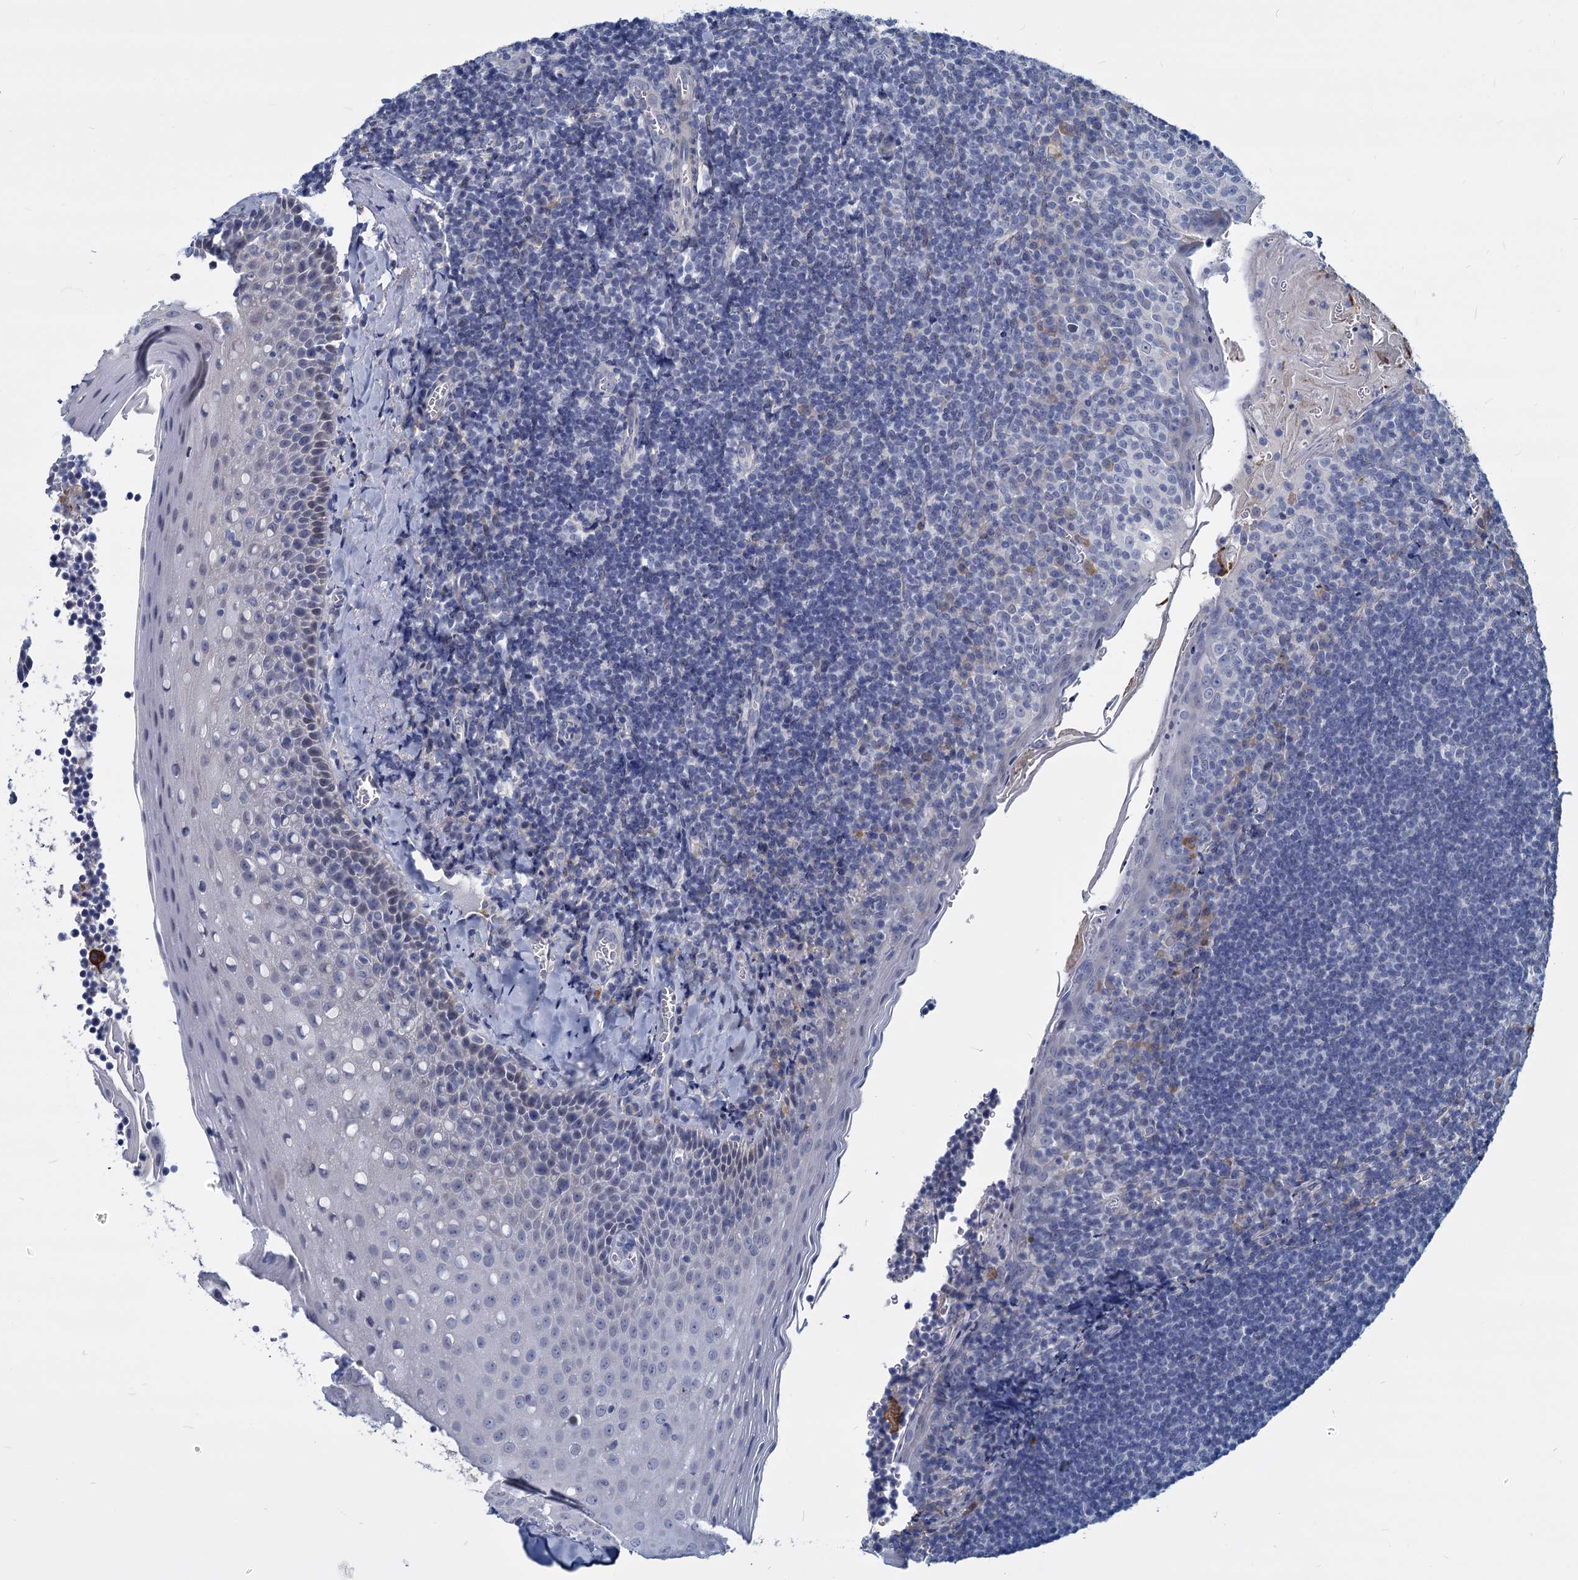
{"staining": {"intensity": "negative", "quantity": "none", "location": "none"}, "tissue": "tonsil", "cell_type": "Germinal center cells", "image_type": "normal", "snomed": [{"axis": "morphology", "description": "Normal tissue, NOS"}, {"axis": "topography", "description": "Tonsil"}], "caption": "IHC image of normal human tonsil stained for a protein (brown), which shows no expression in germinal center cells.", "gene": "GSTM3", "patient": {"sex": "male", "age": 27}}